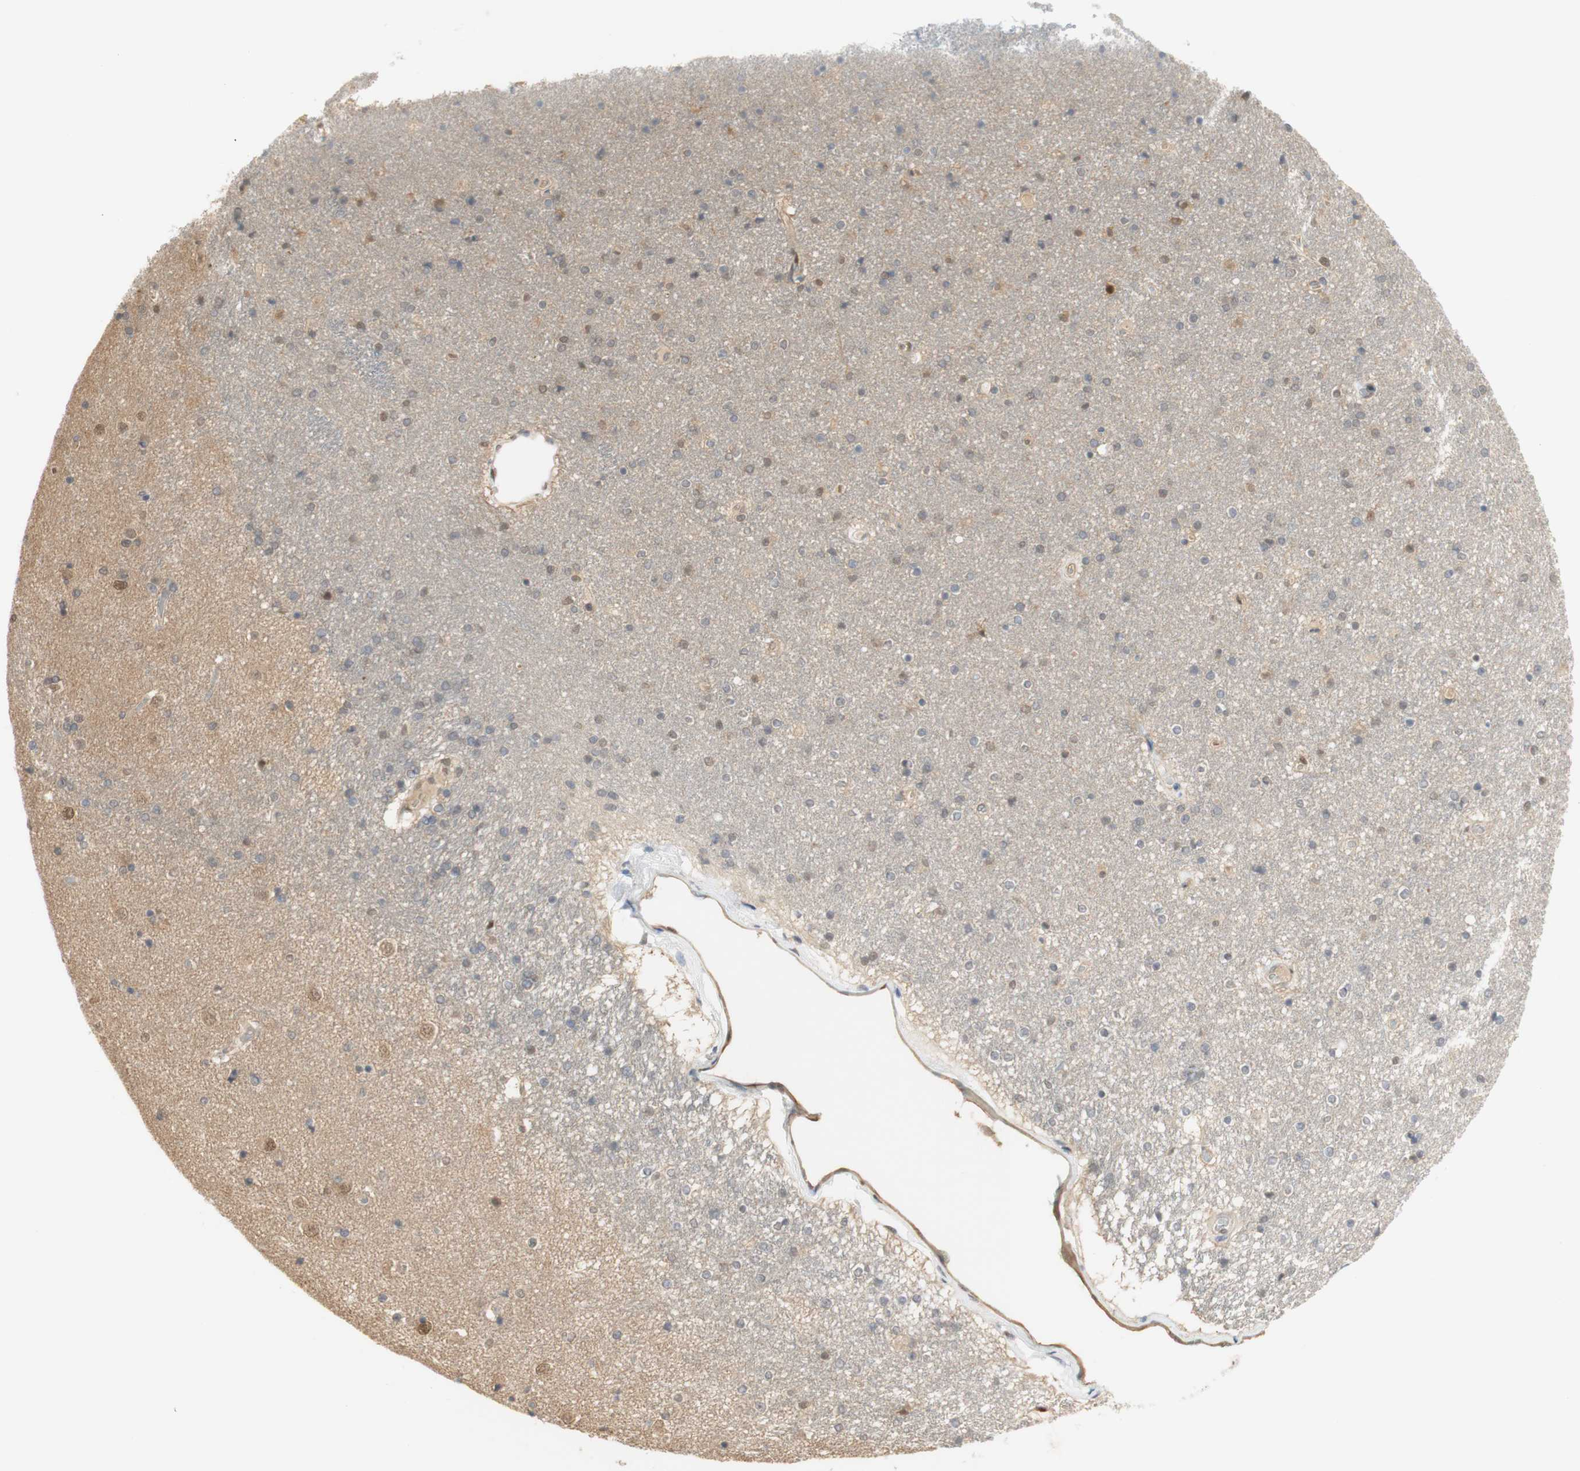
{"staining": {"intensity": "weak", "quantity": "25%-75%", "location": "cytoplasmic/membranous,nuclear"}, "tissue": "caudate", "cell_type": "Glial cells", "image_type": "normal", "snomed": [{"axis": "morphology", "description": "Normal tissue, NOS"}, {"axis": "topography", "description": "Lateral ventricle wall"}], "caption": "Weak cytoplasmic/membranous,nuclear expression for a protein is present in approximately 25%-75% of glial cells of benign caudate using immunohistochemistry.", "gene": "NAP1L4", "patient": {"sex": "female", "age": 54}}